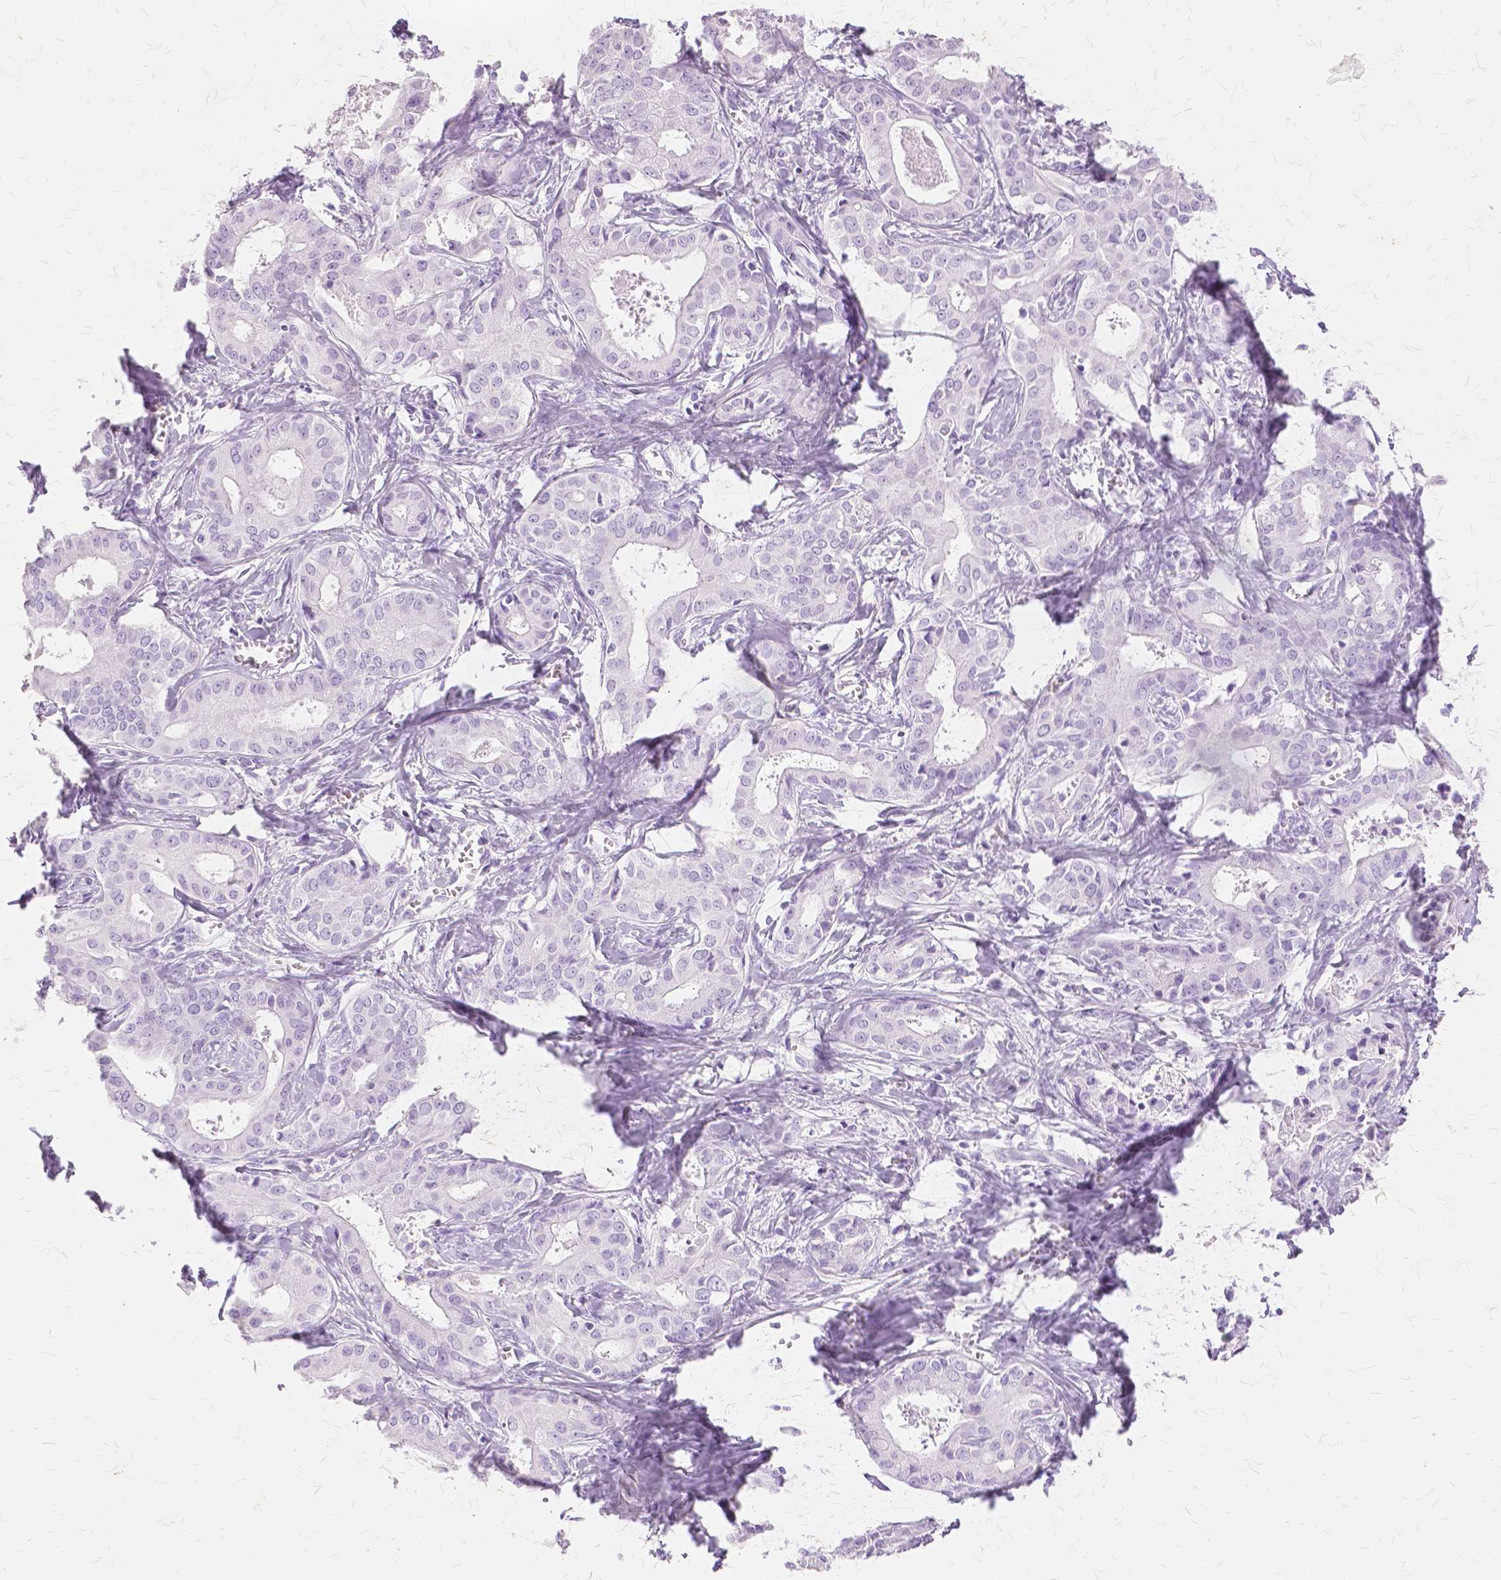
{"staining": {"intensity": "negative", "quantity": "none", "location": "none"}, "tissue": "liver cancer", "cell_type": "Tumor cells", "image_type": "cancer", "snomed": [{"axis": "morphology", "description": "Cholangiocarcinoma"}, {"axis": "topography", "description": "Liver"}], "caption": "Histopathology image shows no significant protein expression in tumor cells of liver cancer. (DAB (3,3'-diaminobenzidine) immunohistochemistry visualized using brightfield microscopy, high magnification).", "gene": "TGM1", "patient": {"sex": "female", "age": 65}}